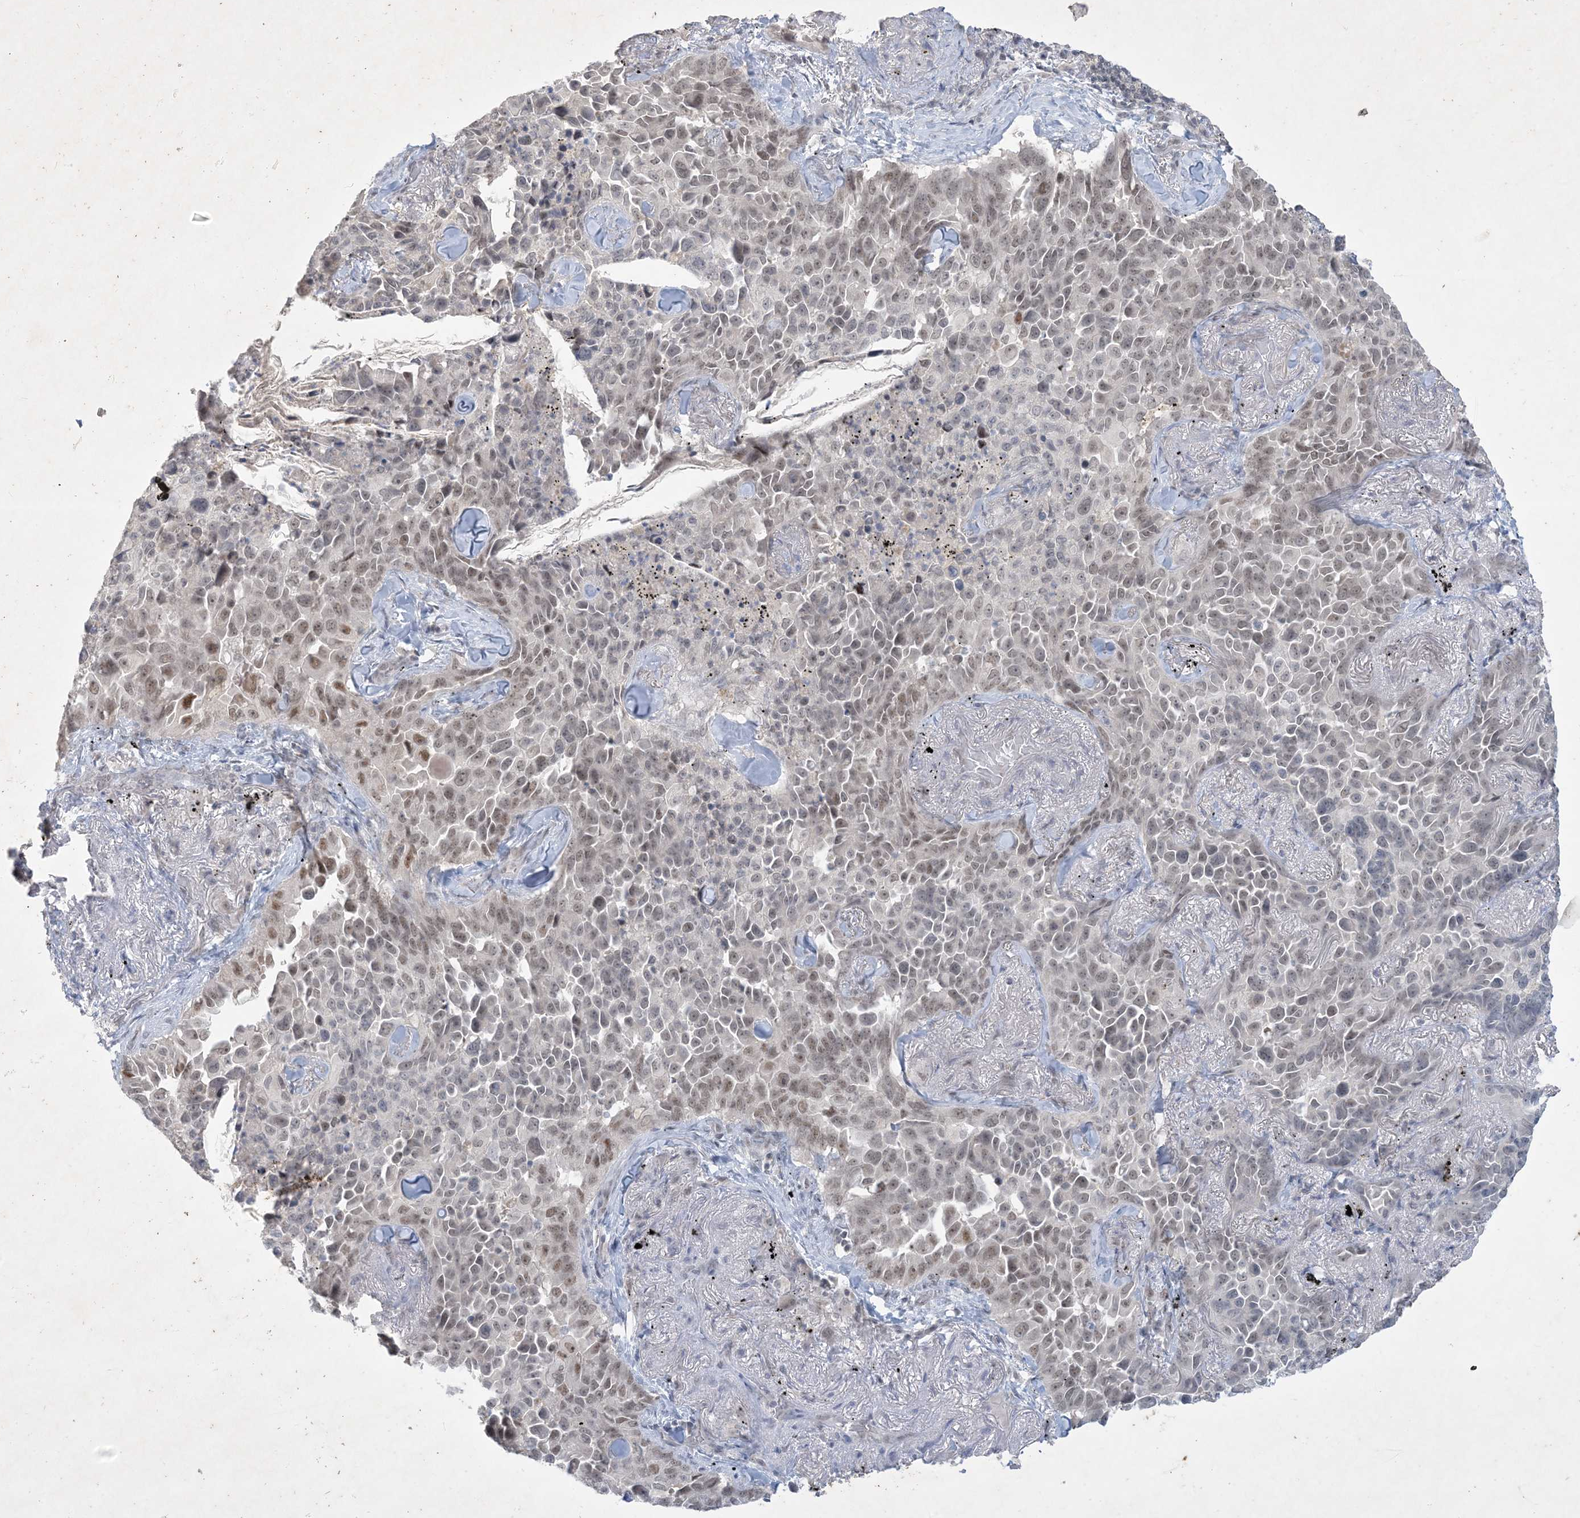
{"staining": {"intensity": "weak", "quantity": ">75%", "location": "nuclear"}, "tissue": "lung cancer", "cell_type": "Tumor cells", "image_type": "cancer", "snomed": [{"axis": "morphology", "description": "Adenocarcinoma, NOS"}, {"axis": "topography", "description": "Lung"}], "caption": "IHC histopathology image of neoplastic tissue: lung cancer stained using immunohistochemistry demonstrates low levels of weak protein expression localized specifically in the nuclear of tumor cells, appearing as a nuclear brown color.", "gene": "ZNF674", "patient": {"sex": "female", "age": 67}}